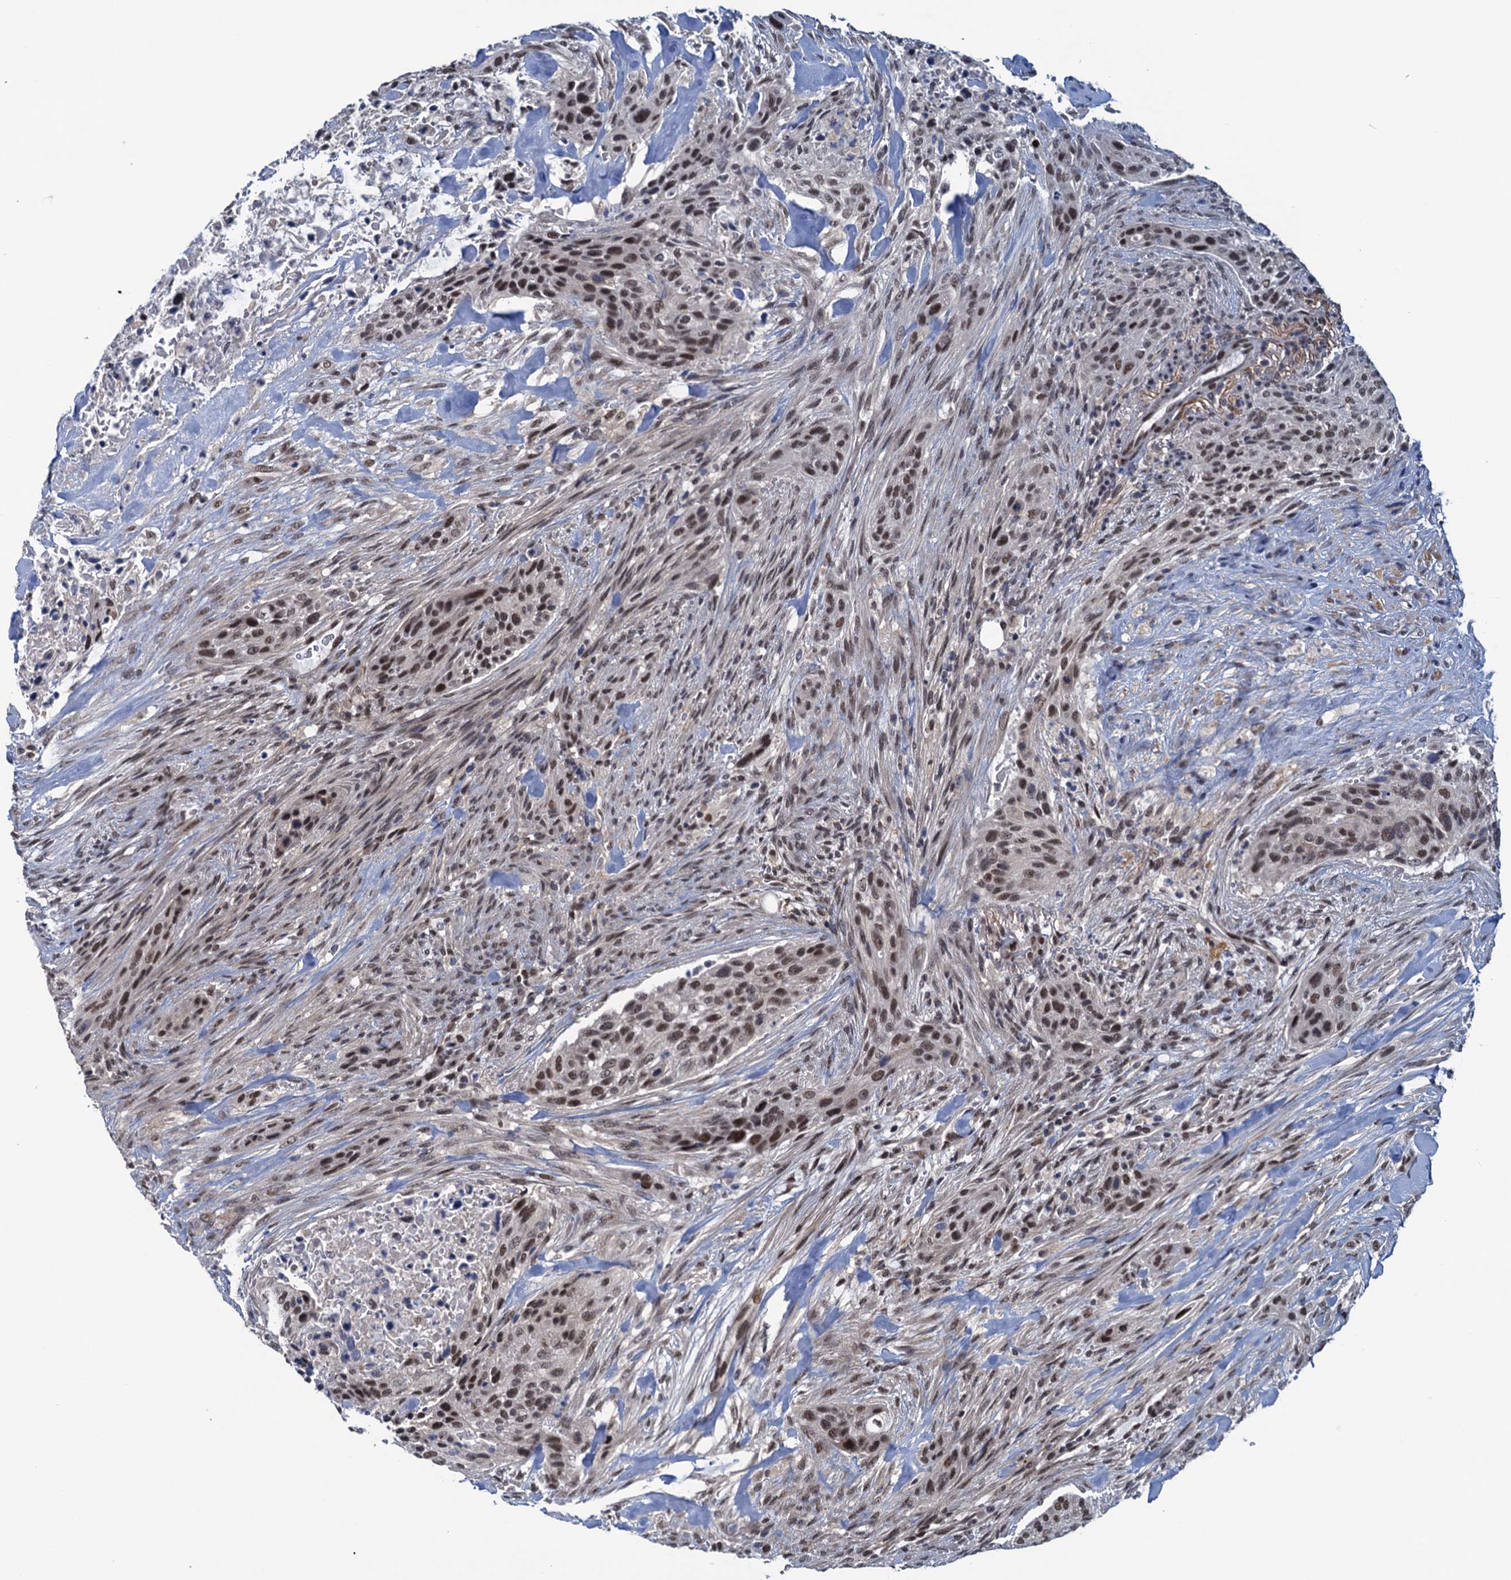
{"staining": {"intensity": "moderate", "quantity": ">75%", "location": "nuclear"}, "tissue": "urothelial cancer", "cell_type": "Tumor cells", "image_type": "cancer", "snomed": [{"axis": "morphology", "description": "Urothelial carcinoma, High grade"}, {"axis": "topography", "description": "Urinary bladder"}], "caption": "High-grade urothelial carcinoma stained for a protein reveals moderate nuclear positivity in tumor cells.", "gene": "SAE1", "patient": {"sex": "male", "age": 35}}